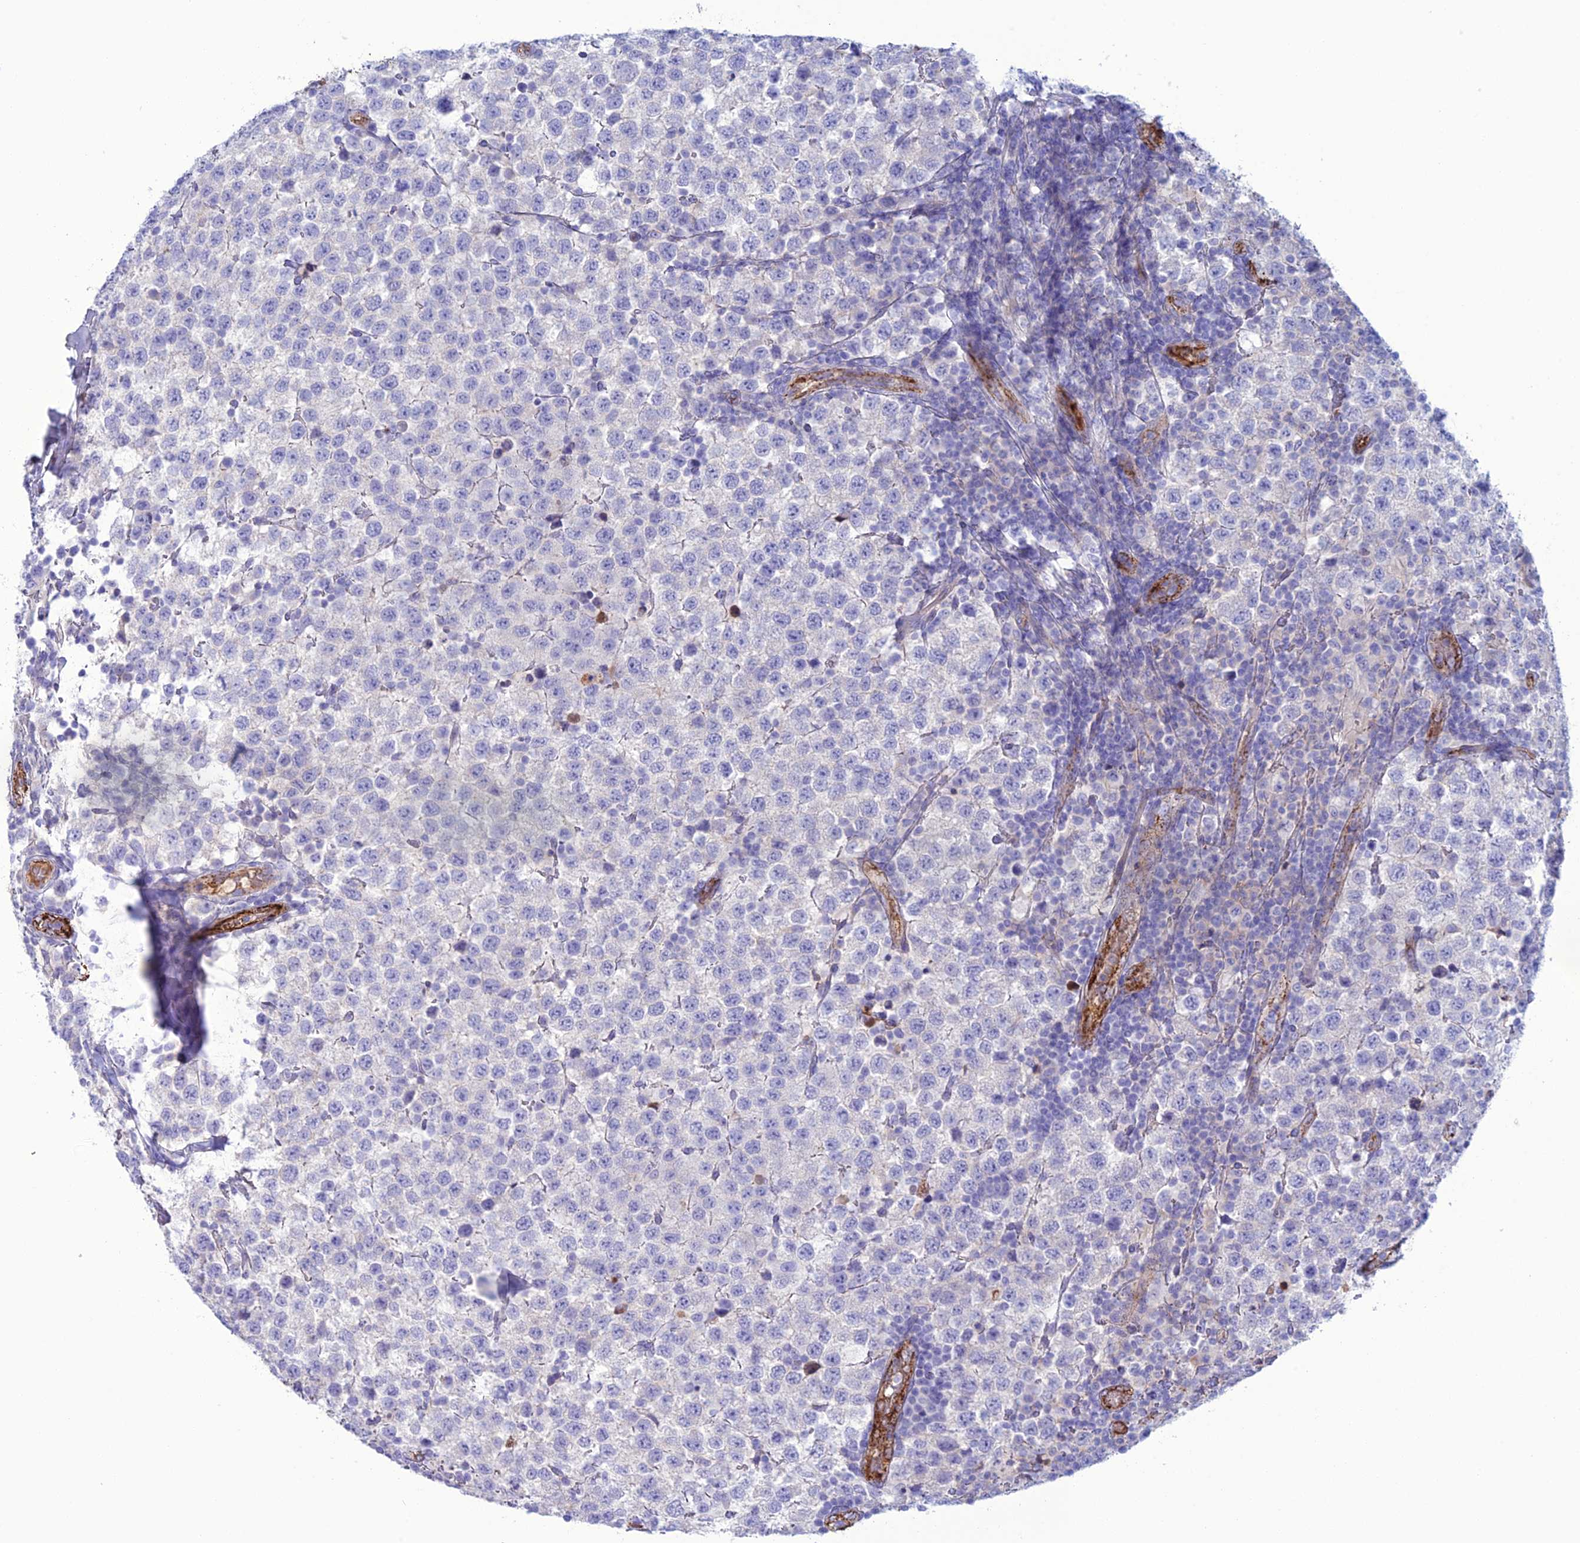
{"staining": {"intensity": "negative", "quantity": "none", "location": "none"}, "tissue": "testis cancer", "cell_type": "Tumor cells", "image_type": "cancer", "snomed": [{"axis": "morphology", "description": "Seminoma, NOS"}, {"axis": "topography", "description": "Testis"}], "caption": "The immunohistochemistry photomicrograph has no significant expression in tumor cells of seminoma (testis) tissue.", "gene": "CDC42EP5", "patient": {"sex": "male", "age": 34}}